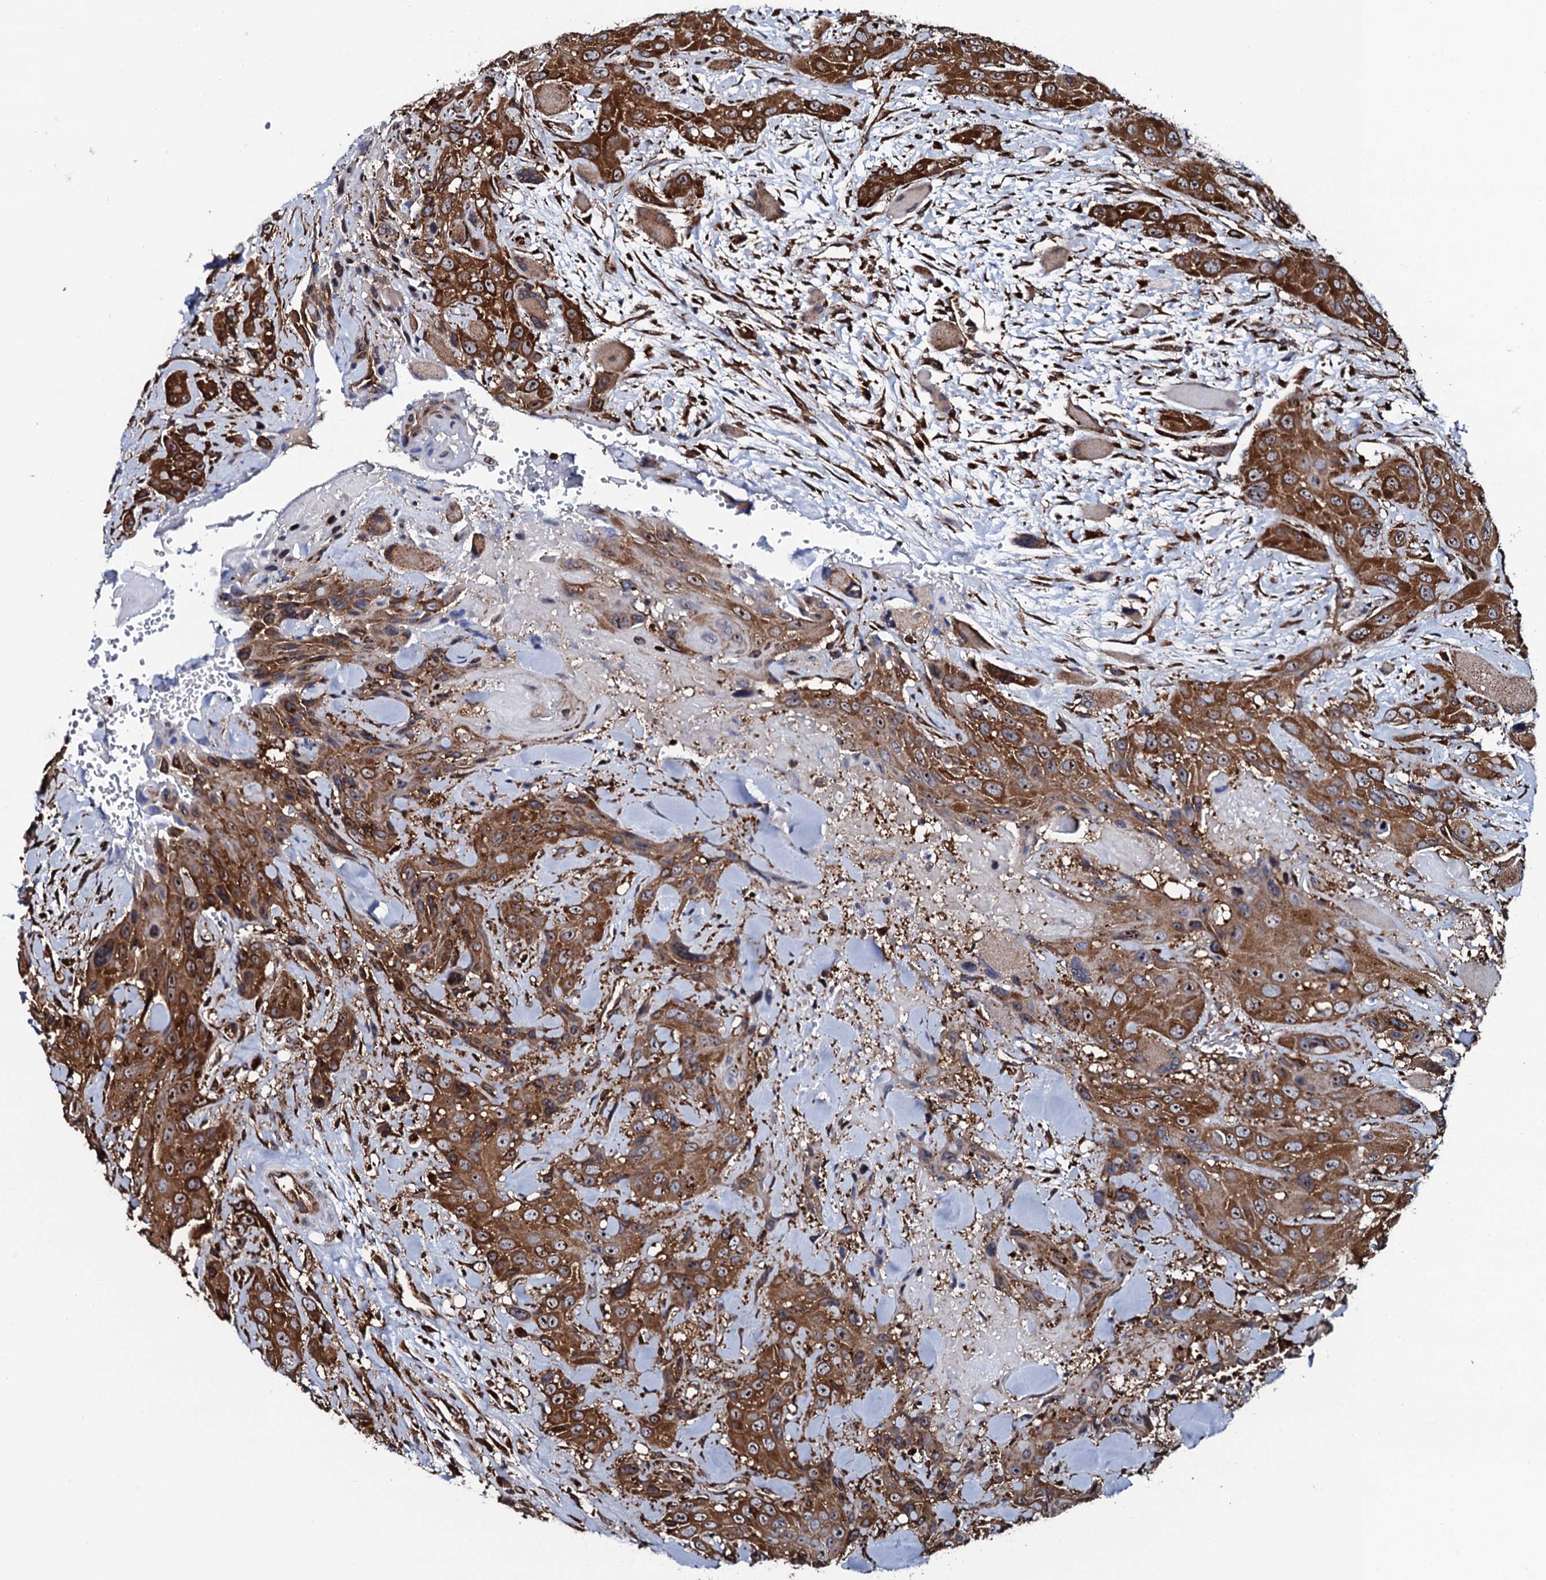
{"staining": {"intensity": "strong", "quantity": ">75%", "location": "cytoplasmic/membranous,nuclear"}, "tissue": "head and neck cancer", "cell_type": "Tumor cells", "image_type": "cancer", "snomed": [{"axis": "morphology", "description": "Squamous cell carcinoma, NOS"}, {"axis": "topography", "description": "Head-Neck"}], "caption": "This photomicrograph reveals immunohistochemistry (IHC) staining of squamous cell carcinoma (head and neck), with high strong cytoplasmic/membranous and nuclear staining in about >75% of tumor cells.", "gene": "SPTY2D1", "patient": {"sex": "male", "age": 81}}